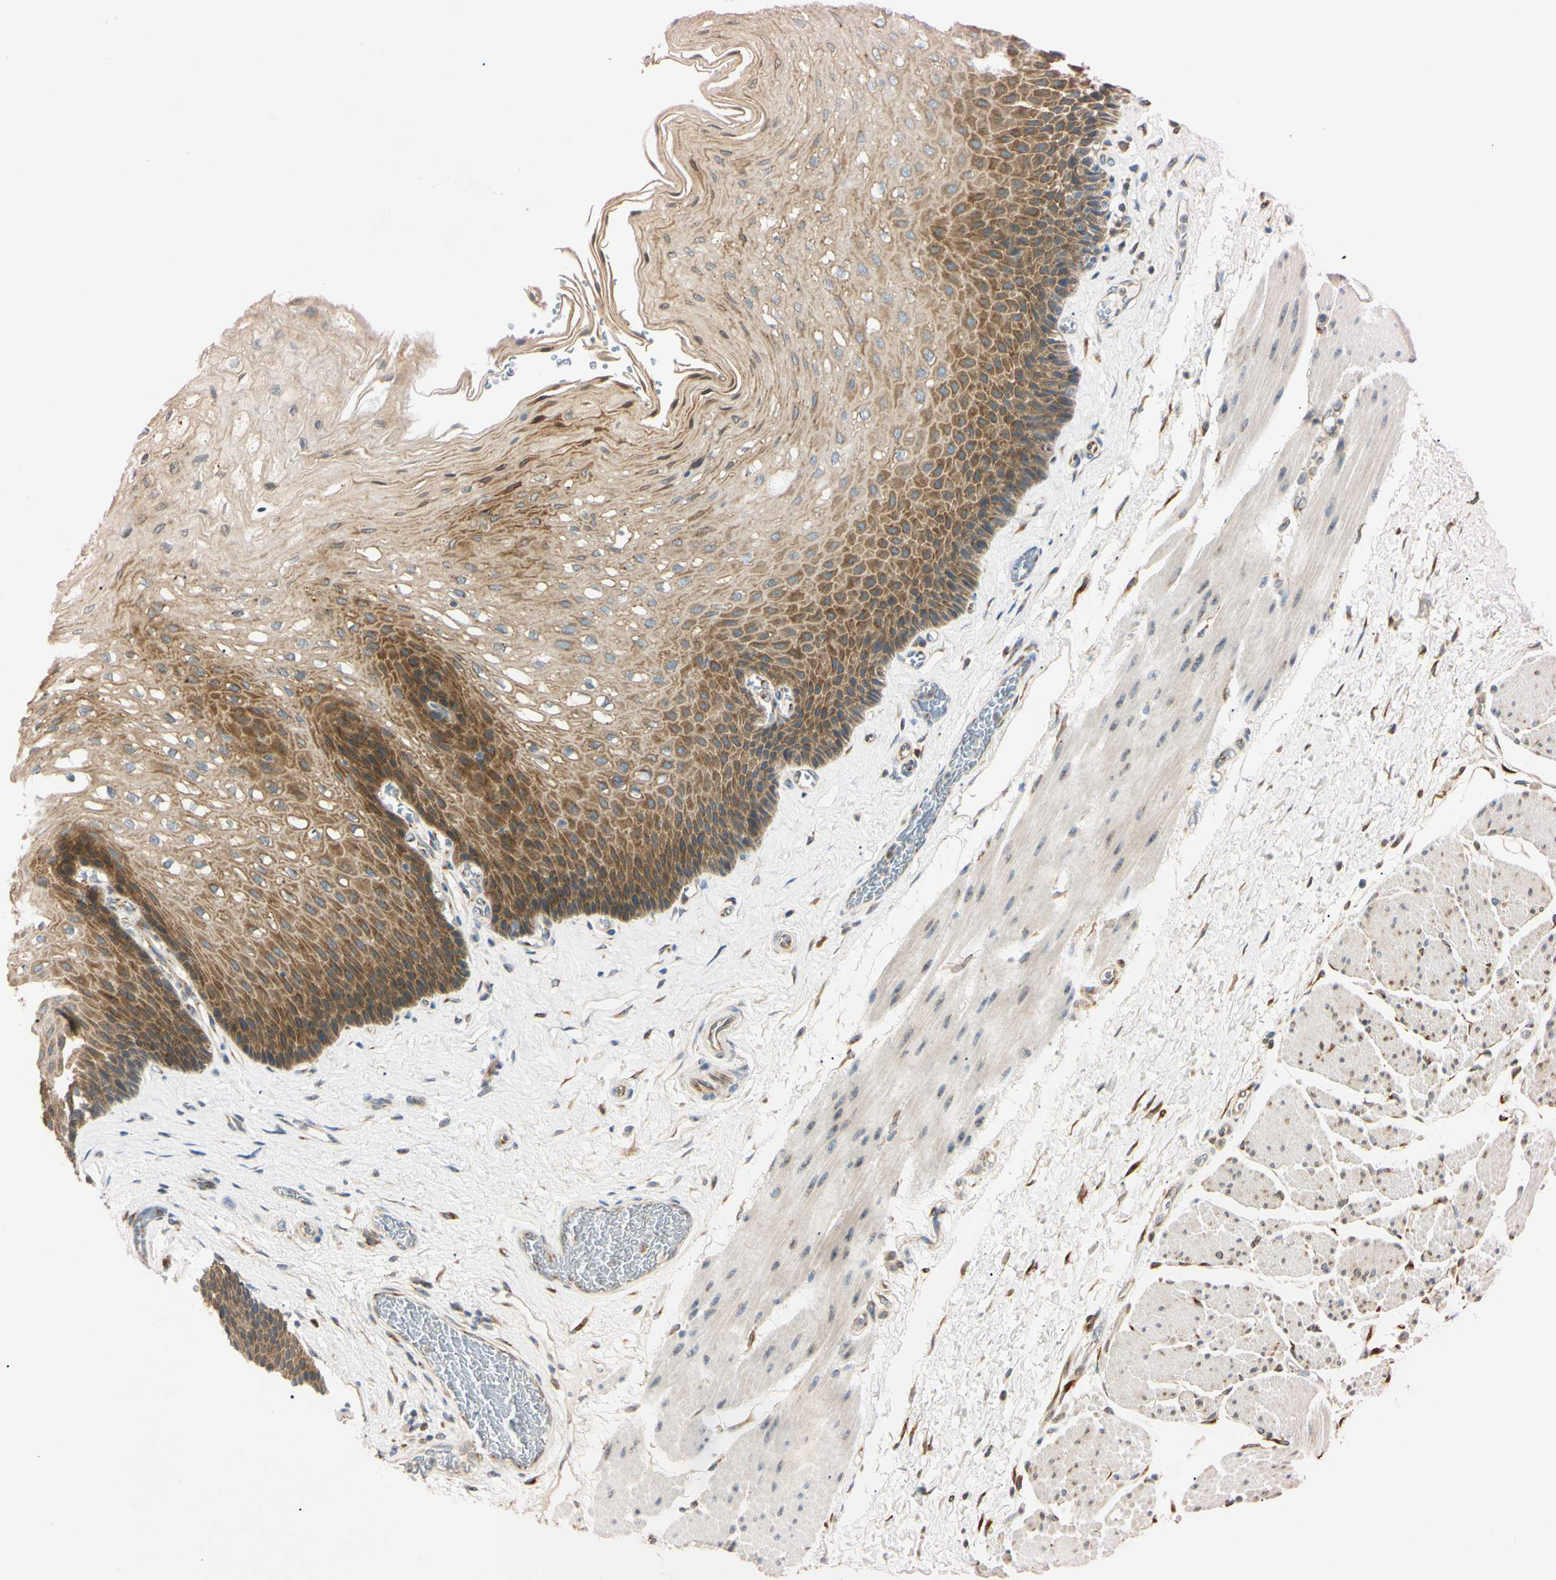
{"staining": {"intensity": "moderate", "quantity": ">75%", "location": "cytoplasmic/membranous"}, "tissue": "esophagus", "cell_type": "Squamous epithelial cells", "image_type": "normal", "snomed": [{"axis": "morphology", "description": "Normal tissue, NOS"}, {"axis": "topography", "description": "Esophagus"}], "caption": "This is an image of immunohistochemistry (IHC) staining of benign esophagus, which shows moderate expression in the cytoplasmic/membranous of squamous epithelial cells.", "gene": "IER3IP1", "patient": {"sex": "female", "age": 72}}